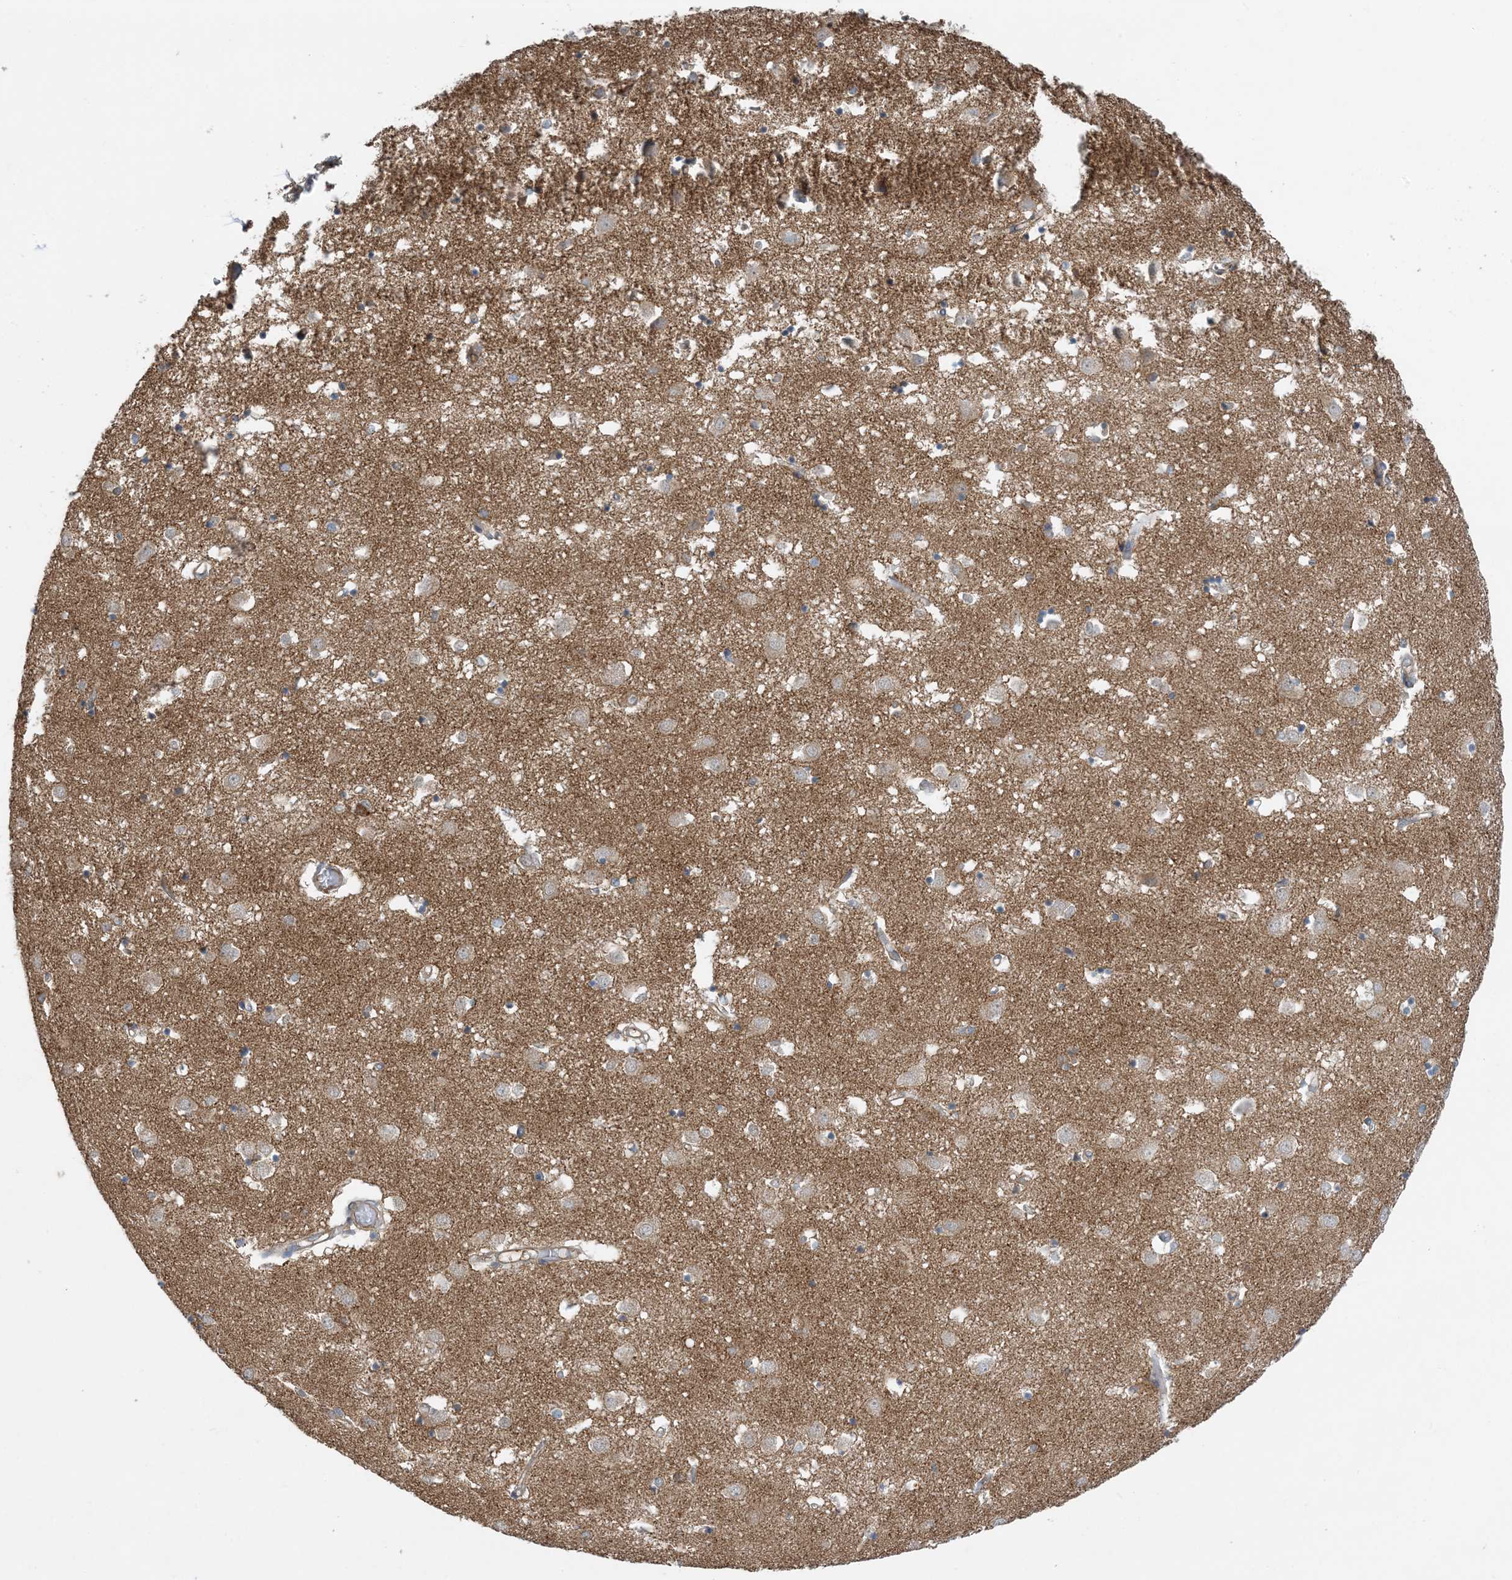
{"staining": {"intensity": "weak", "quantity": "25%-75%", "location": "cytoplasmic/membranous"}, "tissue": "caudate", "cell_type": "Glial cells", "image_type": "normal", "snomed": [{"axis": "morphology", "description": "Normal tissue, NOS"}, {"axis": "topography", "description": "Lateral ventricle wall"}], "caption": "Brown immunohistochemical staining in unremarkable caudate reveals weak cytoplasmic/membranous positivity in approximately 25%-75% of glial cells.", "gene": "SIDT1", "patient": {"sex": "male", "age": 70}}